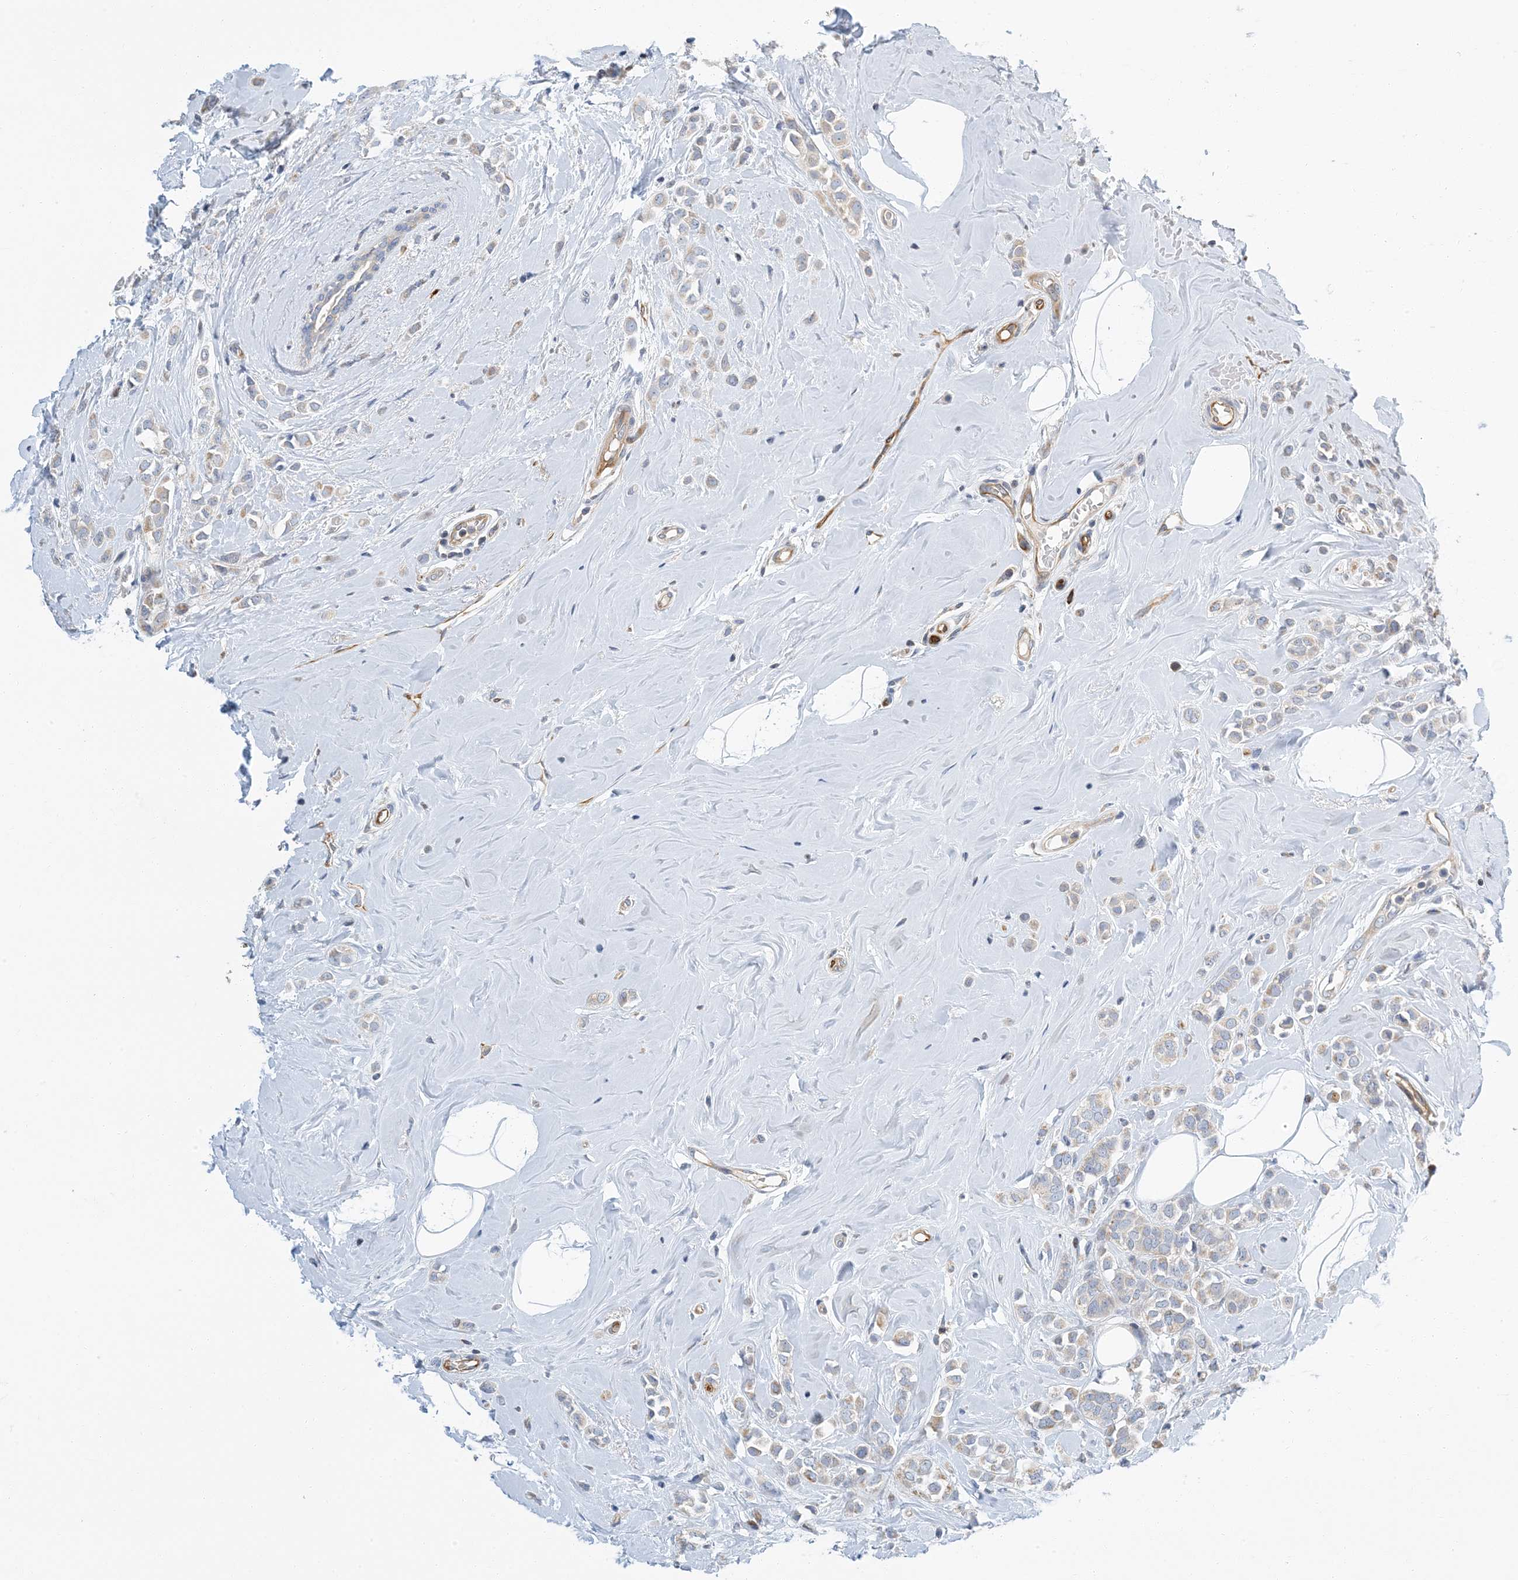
{"staining": {"intensity": "weak", "quantity": "<25%", "location": "cytoplasmic/membranous"}, "tissue": "breast cancer", "cell_type": "Tumor cells", "image_type": "cancer", "snomed": [{"axis": "morphology", "description": "Lobular carcinoma"}, {"axis": "topography", "description": "Breast"}], "caption": "Breast cancer was stained to show a protein in brown. There is no significant expression in tumor cells.", "gene": "PCDHA2", "patient": {"sex": "female", "age": 47}}